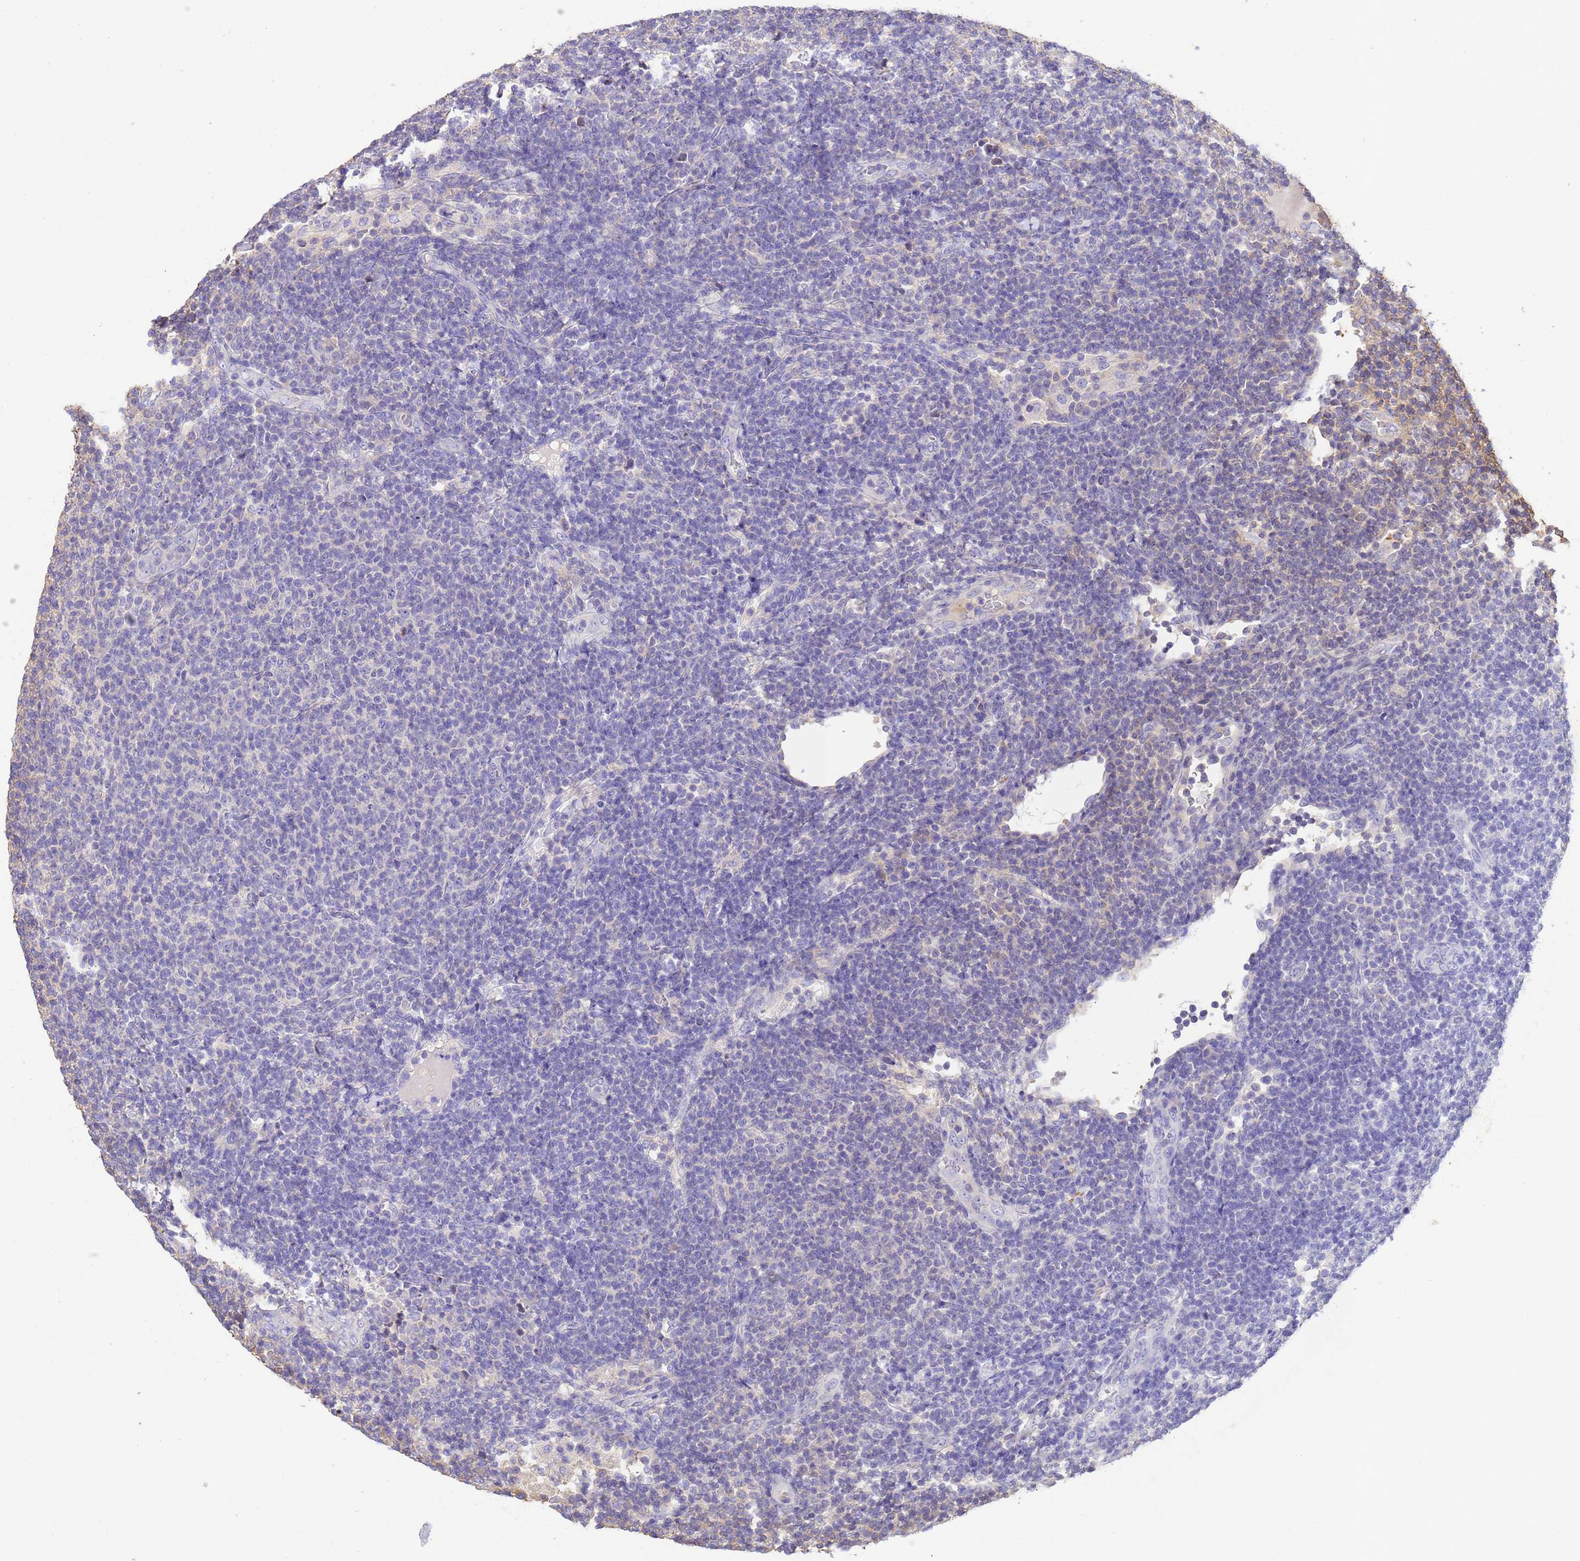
{"staining": {"intensity": "negative", "quantity": "none", "location": "none"}, "tissue": "lymphoma", "cell_type": "Tumor cells", "image_type": "cancer", "snomed": [{"axis": "morphology", "description": "Malignant lymphoma, non-Hodgkin's type, Low grade"}, {"axis": "topography", "description": "Lymph node"}], "caption": "Immunohistochemistry (IHC) of malignant lymphoma, non-Hodgkin's type (low-grade) reveals no staining in tumor cells.", "gene": "WDR64", "patient": {"sex": "male", "age": 66}}